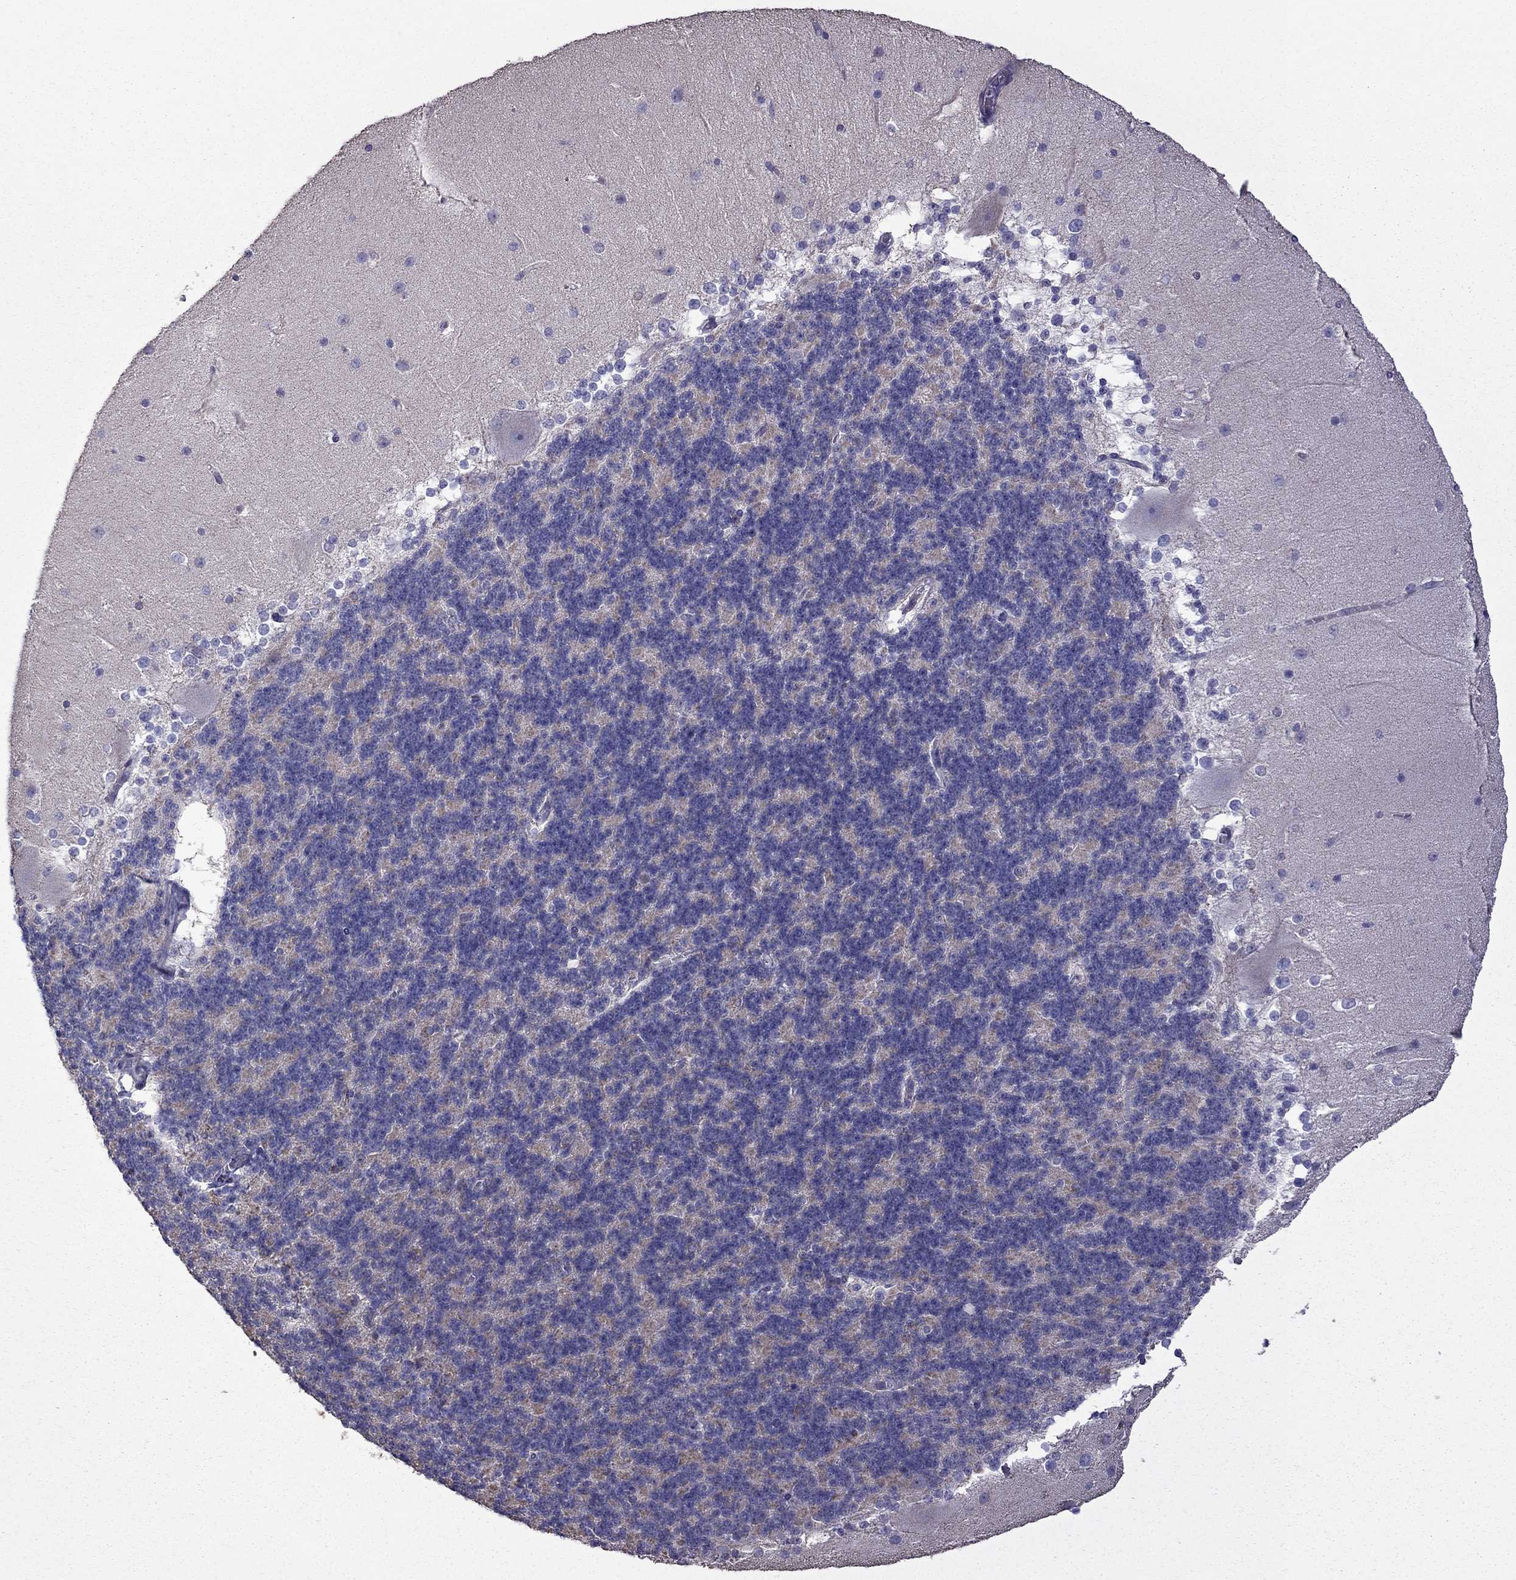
{"staining": {"intensity": "moderate", "quantity": "<25%", "location": "cytoplasmic/membranous"}, "tissue": "cerebellum", "cell_type": "Cells in granular layer", "image_type": "normal", "snomed": [{"axis": "morphology", "description": "Normal tissue, NOS"}, {"axis": "topography", "description": "Cerebellum"}], "caption": "High-magnification brightfield microscopy of benign cerebellum stained with DAB (brown) and counterstained with hematoxylin (blue). cells in granular layer exhibit moderate cytoplasmic/membranous staining is appreciated in about<25% of cells. (DAB IHC with brightfield microscopy, high magnification).", "gene": "AK5", "patient": {"sex": "female", "age": 19}}